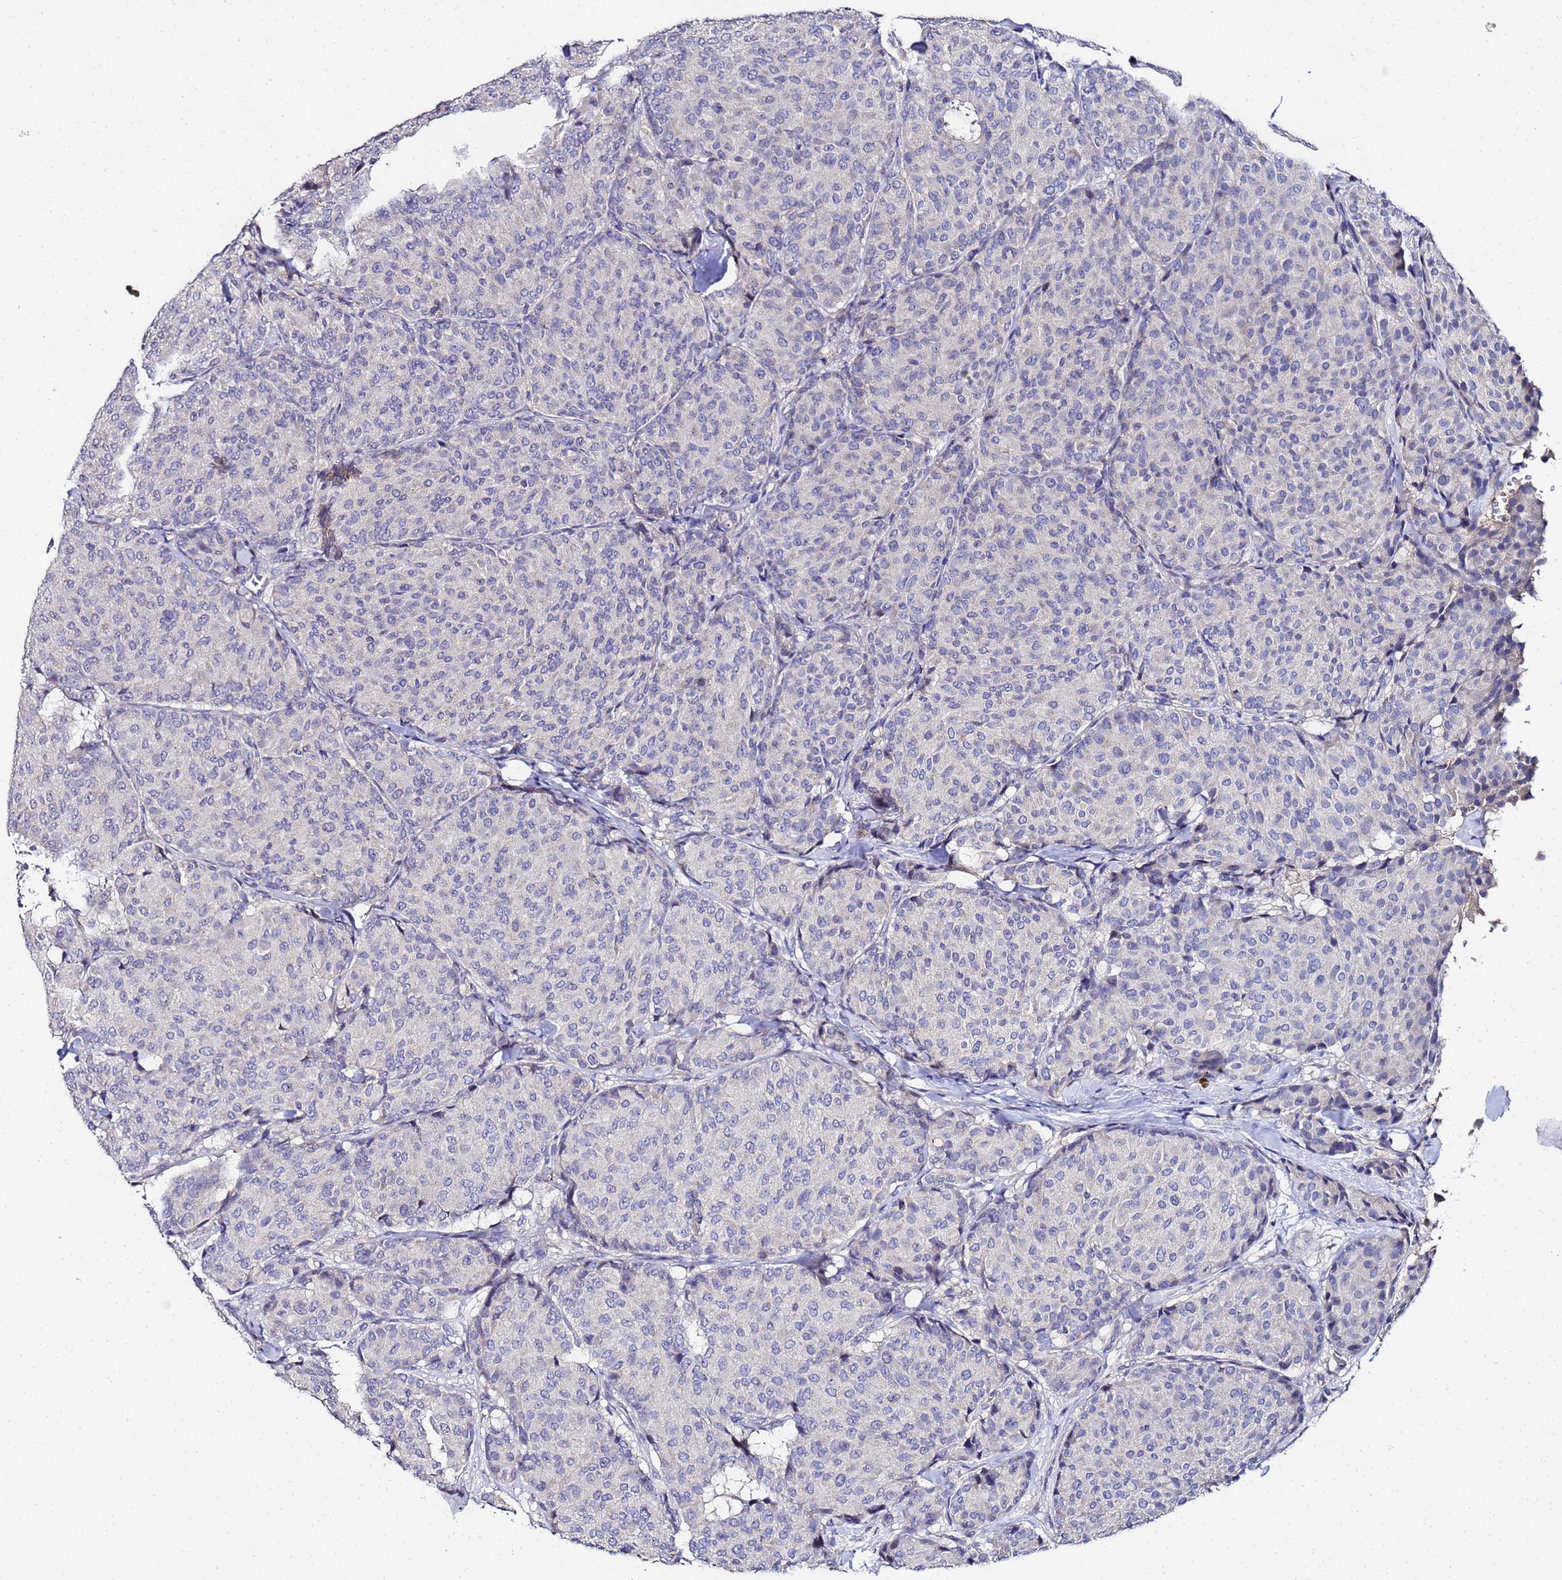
{"staining": {"intensity": "negative", "quantity": "none", "location": "none"}, "tissue": "breast cancer", "cell_type": "Tumor cells", "image_type": "cancer", "snomed": [{"axis": "morphology", "description": "Duct carcinoma"}, {"axis": "topography", "description": "Breast"}], "caption": "High magnification brightfield microscopy of infiltrating ductal carcinoma (breast) stained with DAB (brown) and counterstained with hematoxylin (blue): tumor cells show no significant staining.", "gene": "TCP10L", "patient": {"sex": "female", "age": 75}}